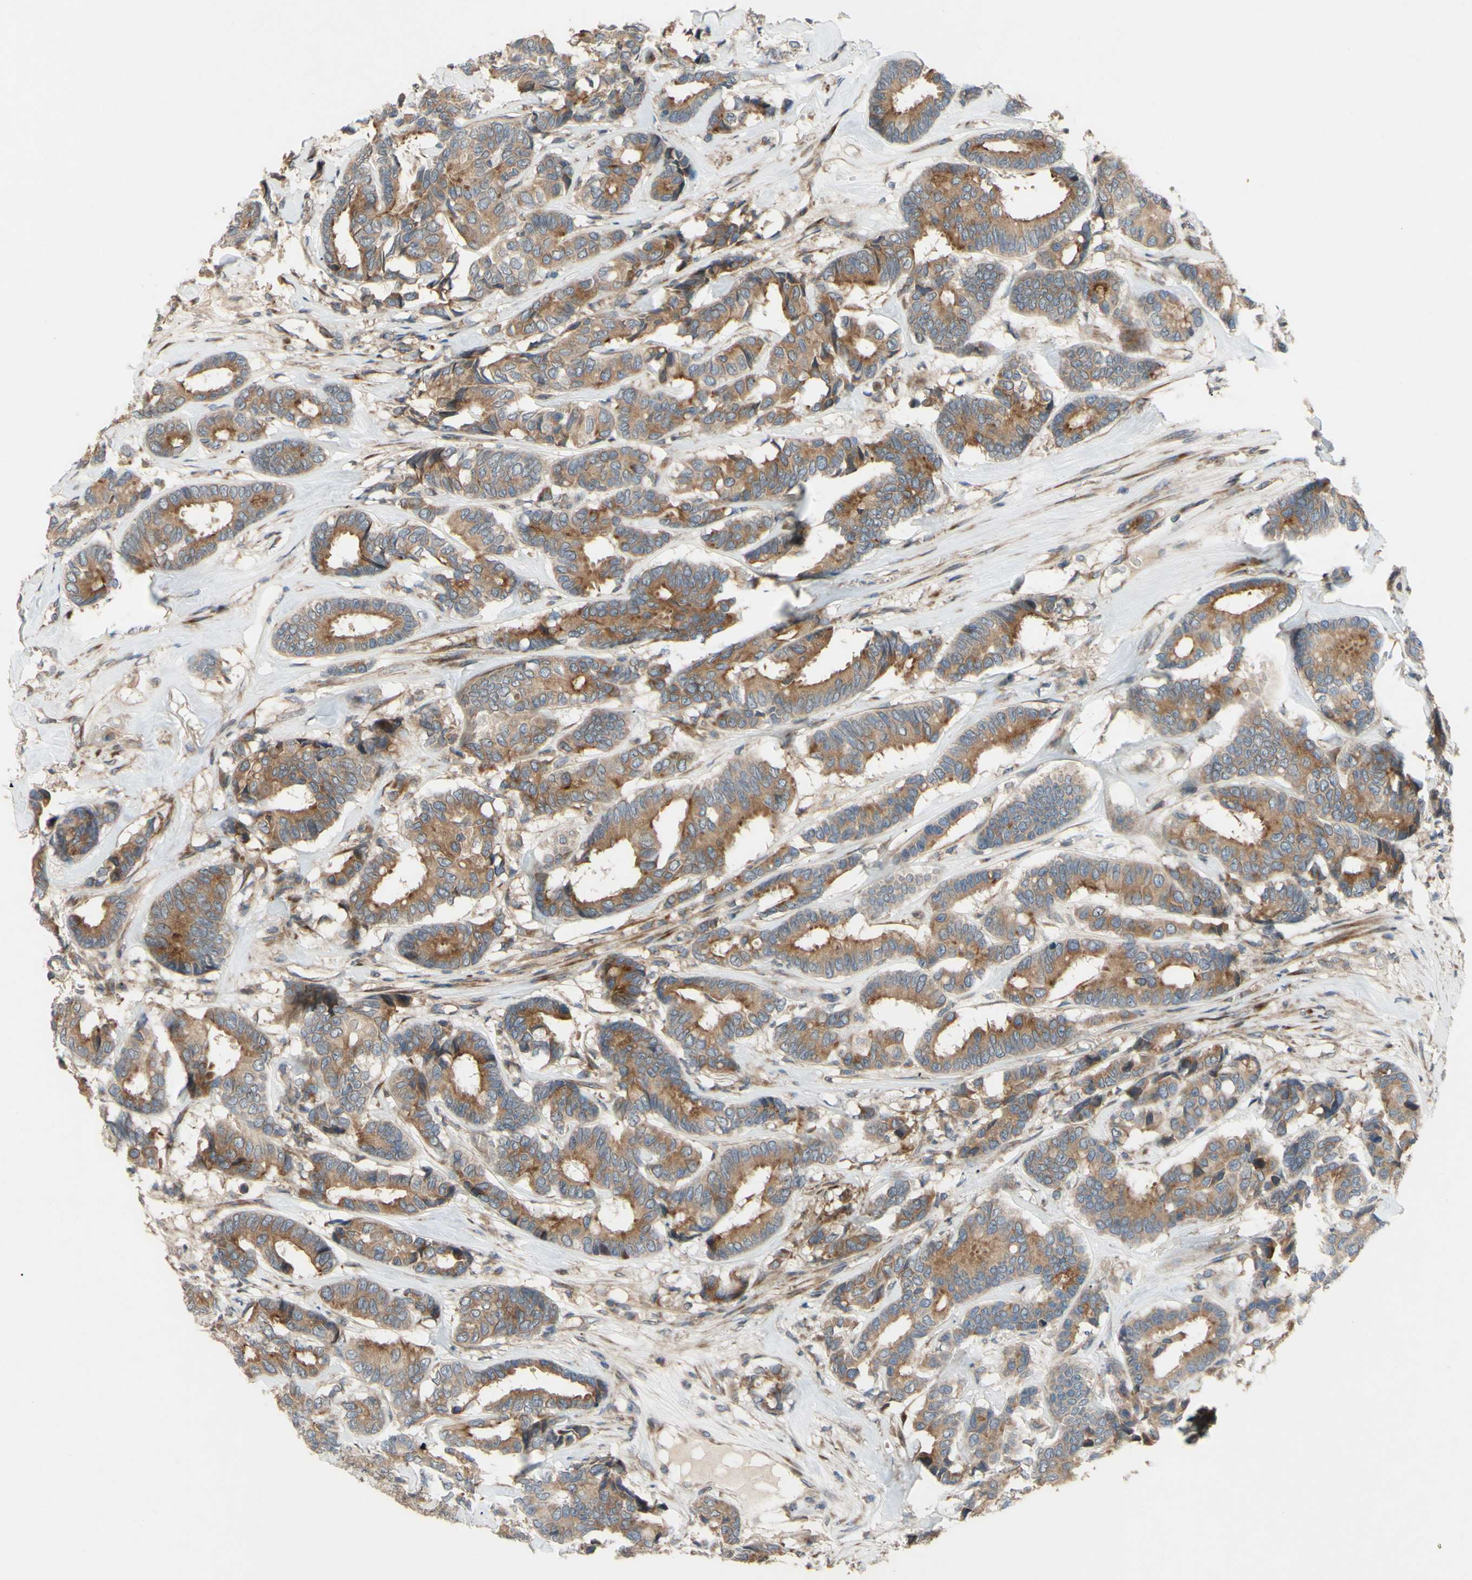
{"staining": {"intensity": "moderate", "quantity": ">75%", "location": "cytoplasmic/membranous"}, "tissue": "breast cancer", "cell_type": "Tumor cells", "image_type": "cancer", "snomed": [{"axis": "morphology", "description": "Duct carcinoma"}, {"axis": "topography", "description": "Breast"}], "caption": "A brown stain highlights moderate cytoplasmic/membranous staining of a protein in breast cancer tumor cells. (DAB = brown stain, brightfield microscopy at high magnification).", "gene": "SPTLC1", "patient": {"sex": "female", "age": 87}}